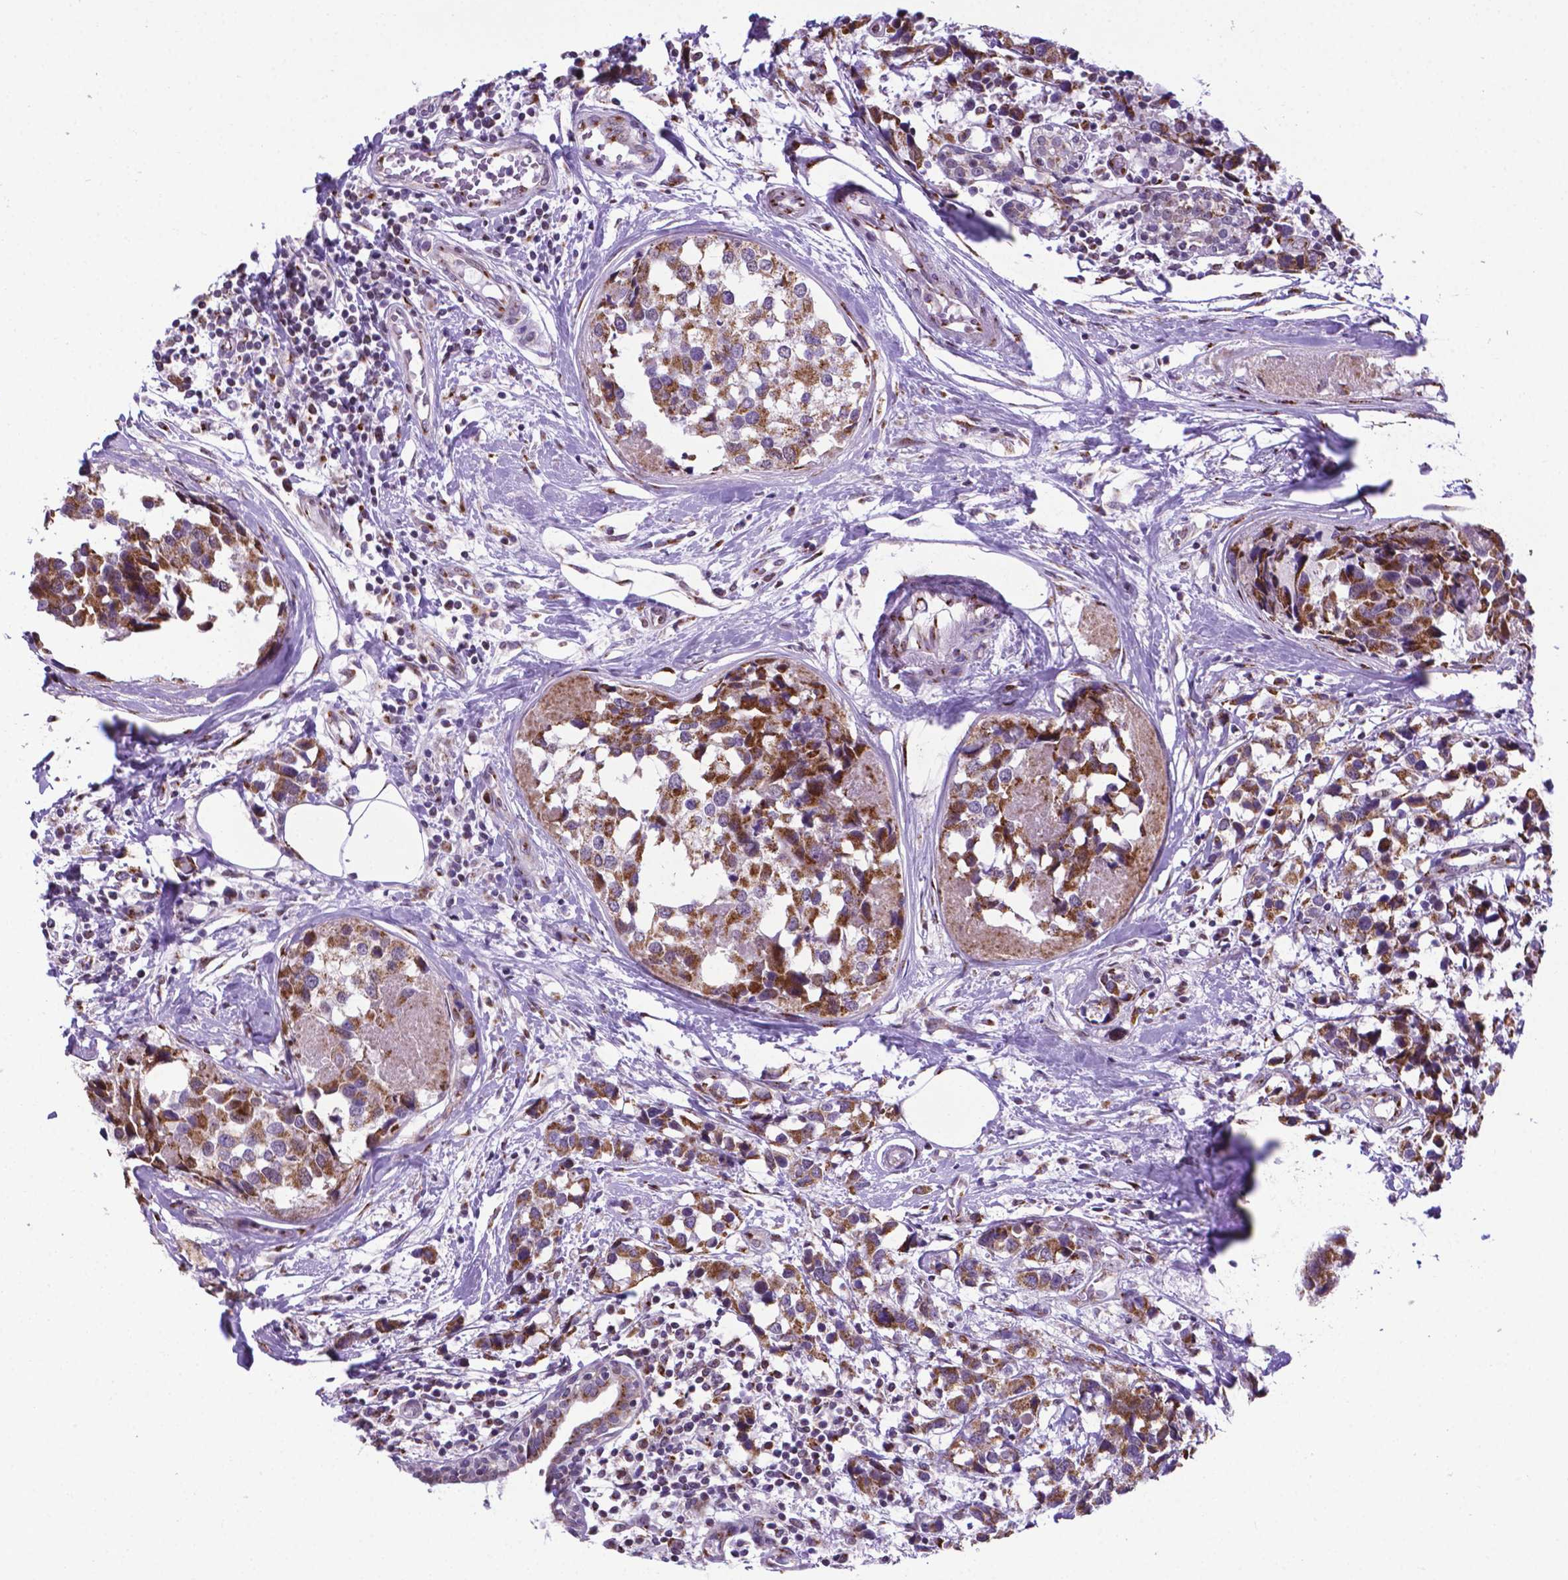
{"staining": {"intensity": "moderate", "quantity": ">75%", "location": "cytoplasmic/membranous"}, "tissue": "breast cancer", "cell_type": "Tumor cells", "image_type": "cancer", "snomed": [{"axis": "morphology", "description": "Lobular carcinoma"}, {"axis": "topography", "description": "Breast"}], "caption": "There is medium levels of moderate cytoplasmic/membranous staining in tumor cells of lobular carcinoma (breast), as demonstrated by immunohistochemical staining (brown color).", "gene": "MRPL10", "patient": {"sex": "female", "age": 59}}